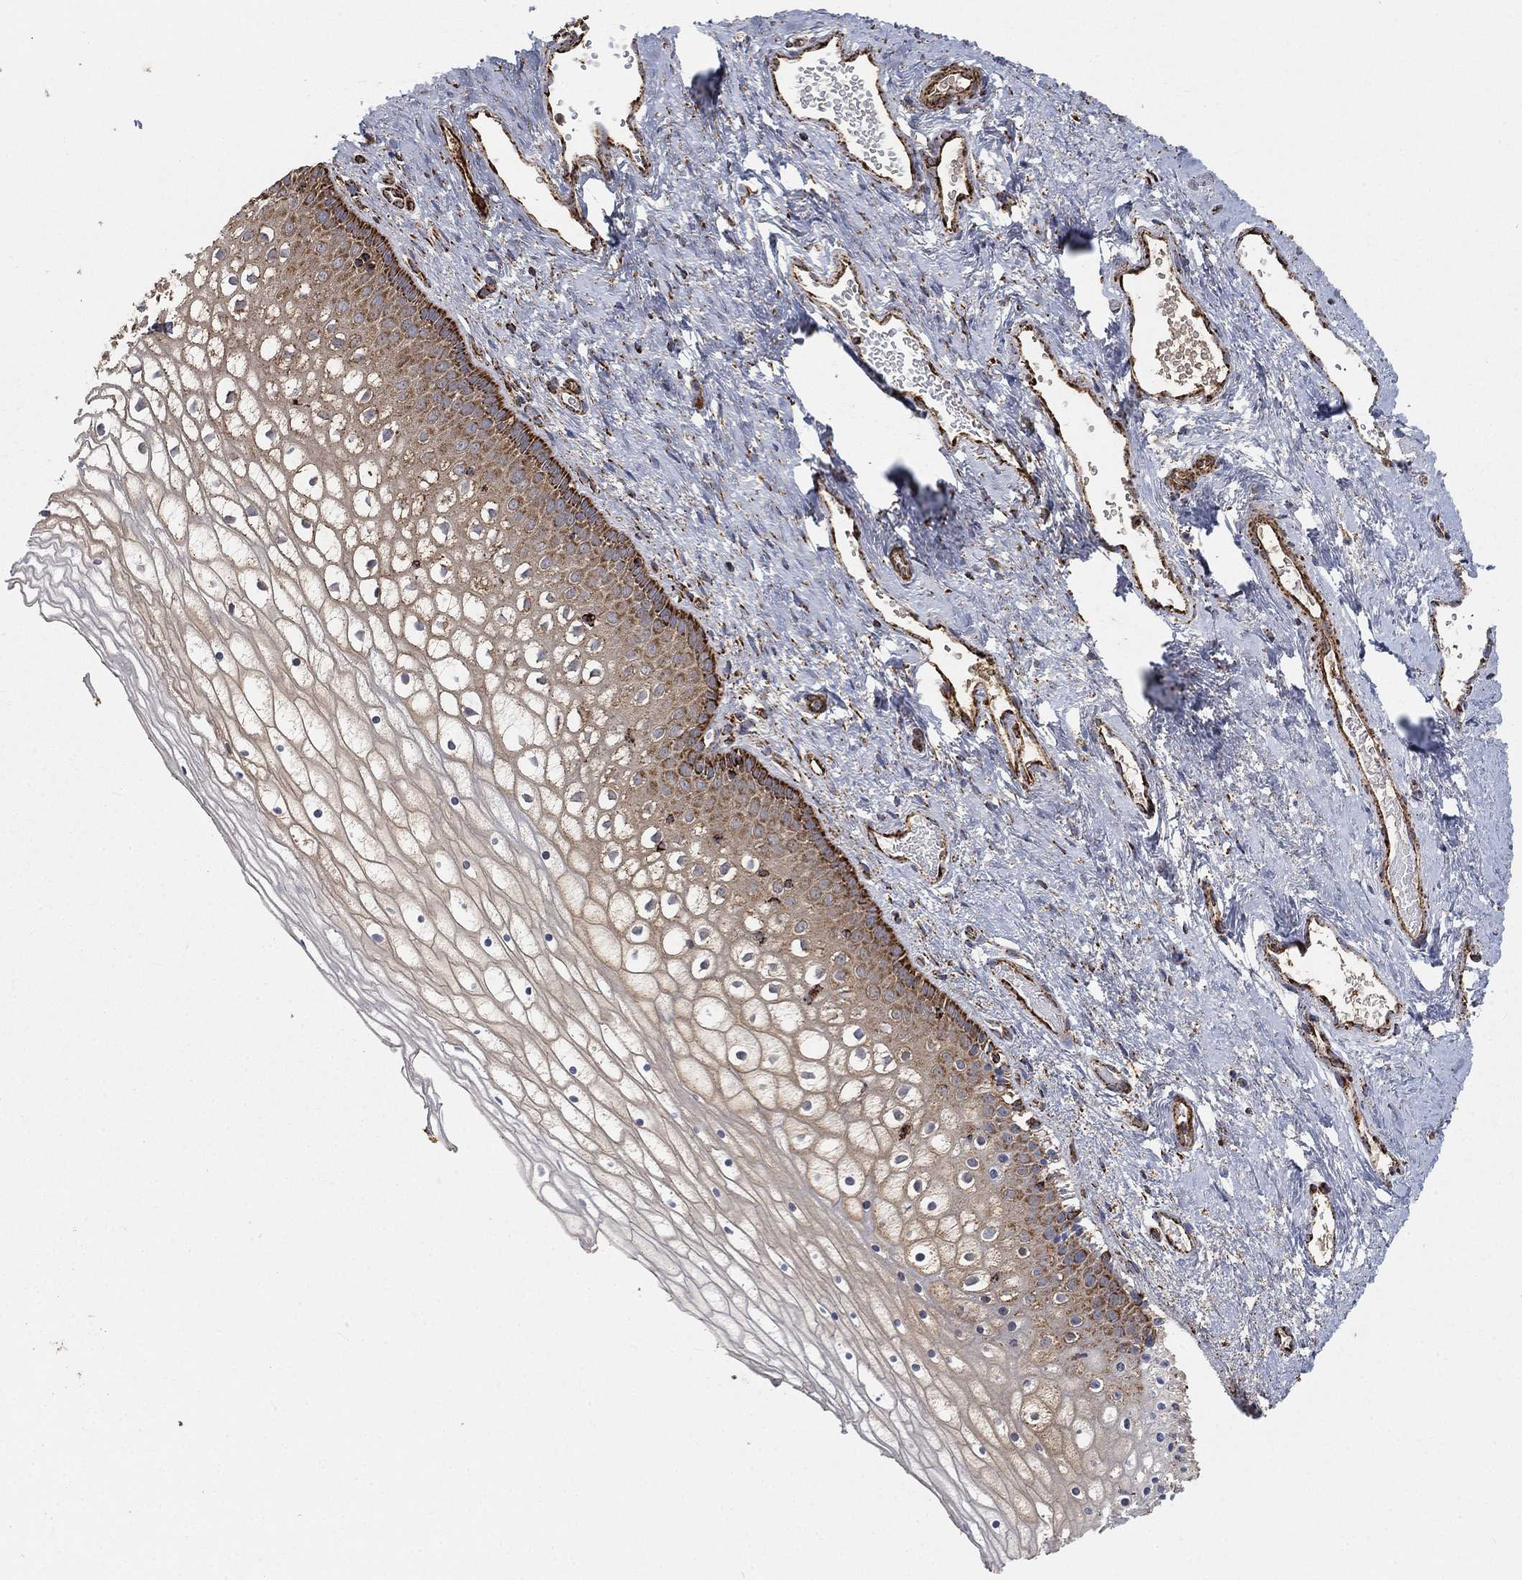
{"staining": {"intensity": "moderate", "quantity": "25%-75%", "location": "cytoplasmic/membranous"}, "tissue": "vagina", "cell_type": "Squamous epithelial cells", "image_type": "normal", "snomed": [{"axis": "morphology", "description": "Normal tissue, NOS"}, {"axis": "topography", "description": "Vagina"}], "caption": "Moderate cytoplasmic/membranous protein positivity is appreciated in approximately 25%-75% of squamous epithelial cells in vagina. (Stains: DAB in brown, nuclei in blue, Microscopy: brightfield microscopy at high magnification).", "gene": "SLC38A7", "patient": {"sex": "female", "age": 32}}